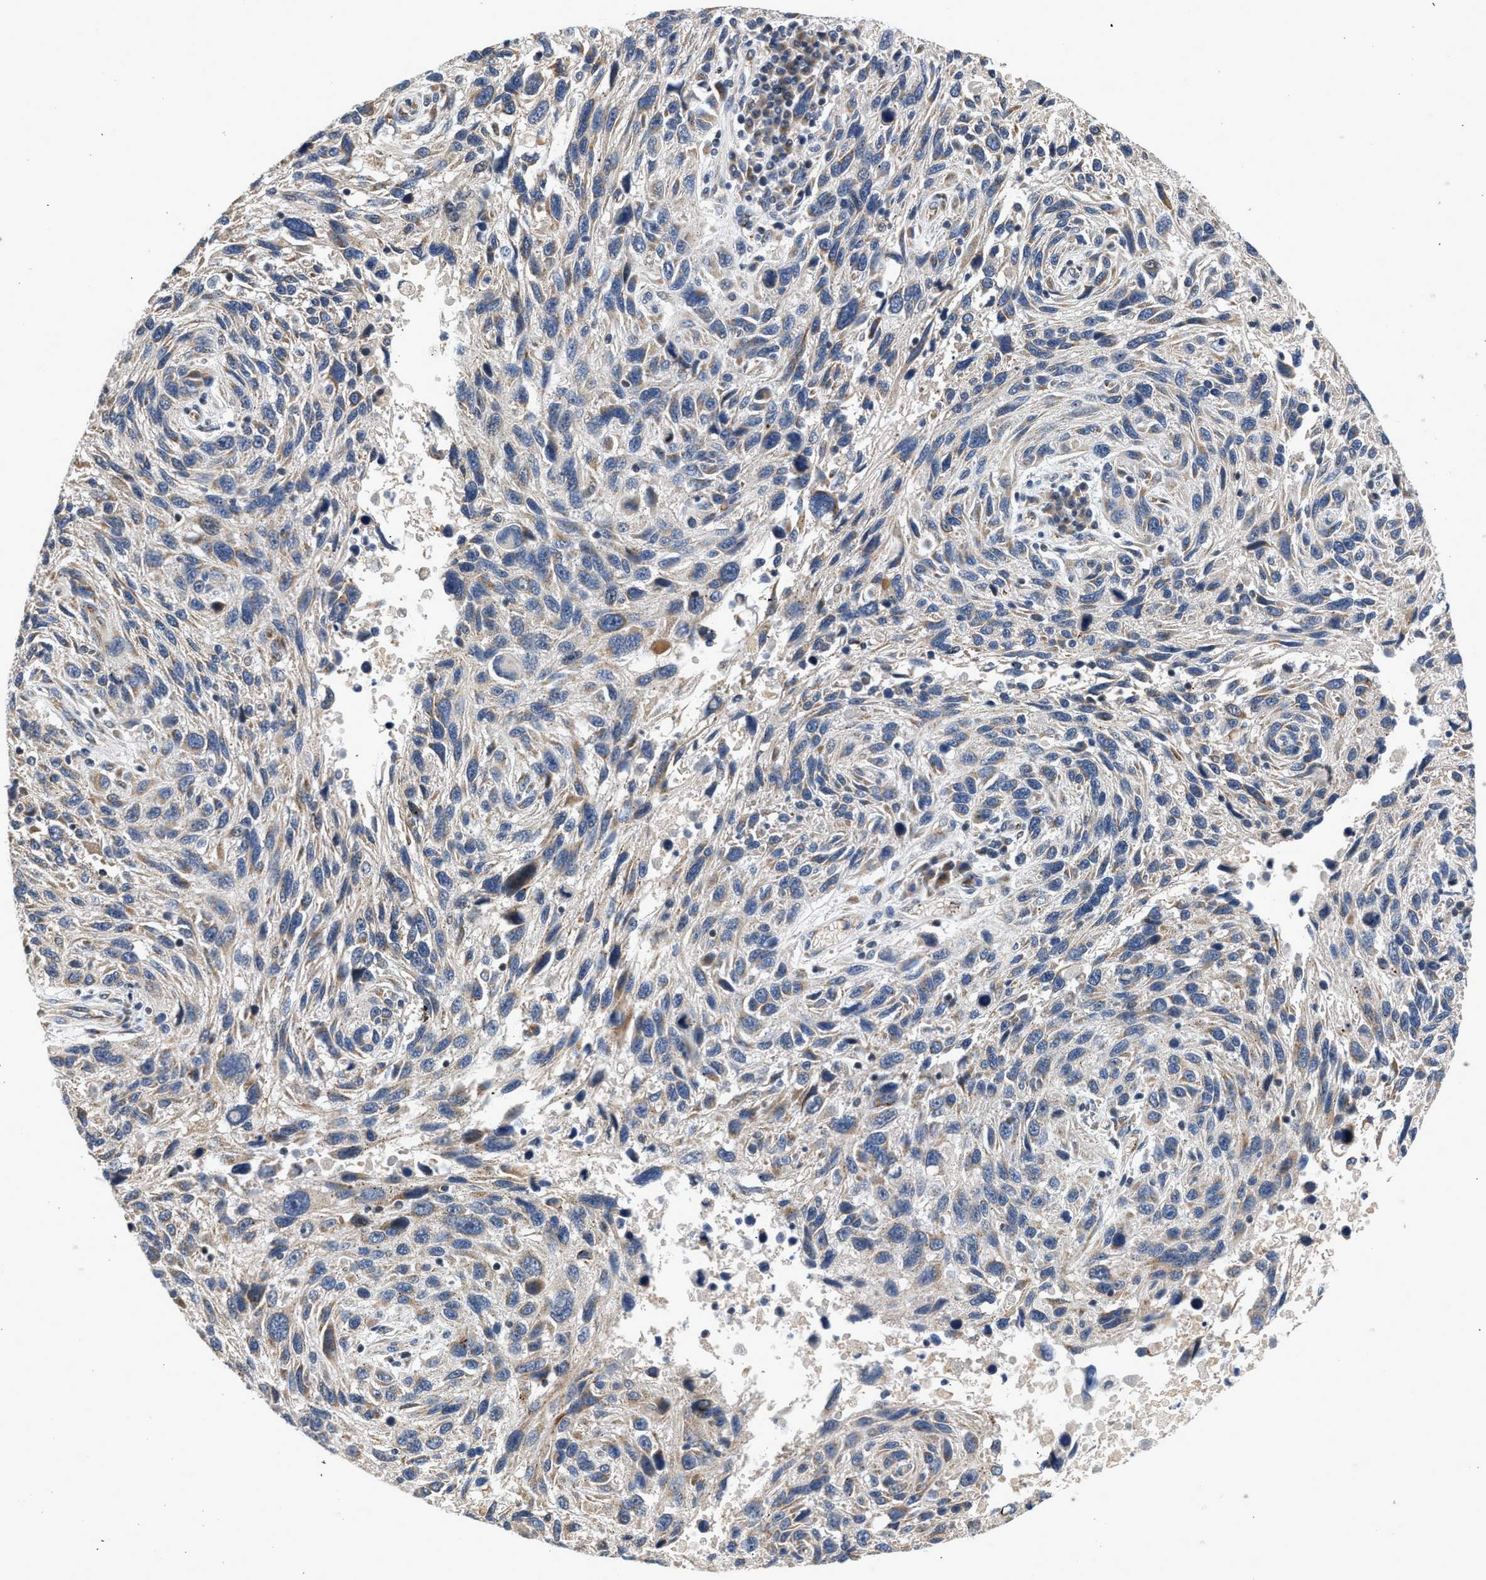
{"staining": {"intensity": "weak", "quantity": "<25%", "location": "cytoplasmic/membranous"}, "tissue": "melanoma", "cell_type": "Tumor cells", "image_type": "cancer", "snomed": [{"axis": "morphology", "description": "Malignant melanoma, NOS"}, {"axis": "topography", "description": "Skin"}], "caption": "A micrograph of human malignant melanoma is negative for staining in tumor cells.", "gene": "PIM1", "patient": {"sex": "male", "age": 53}}